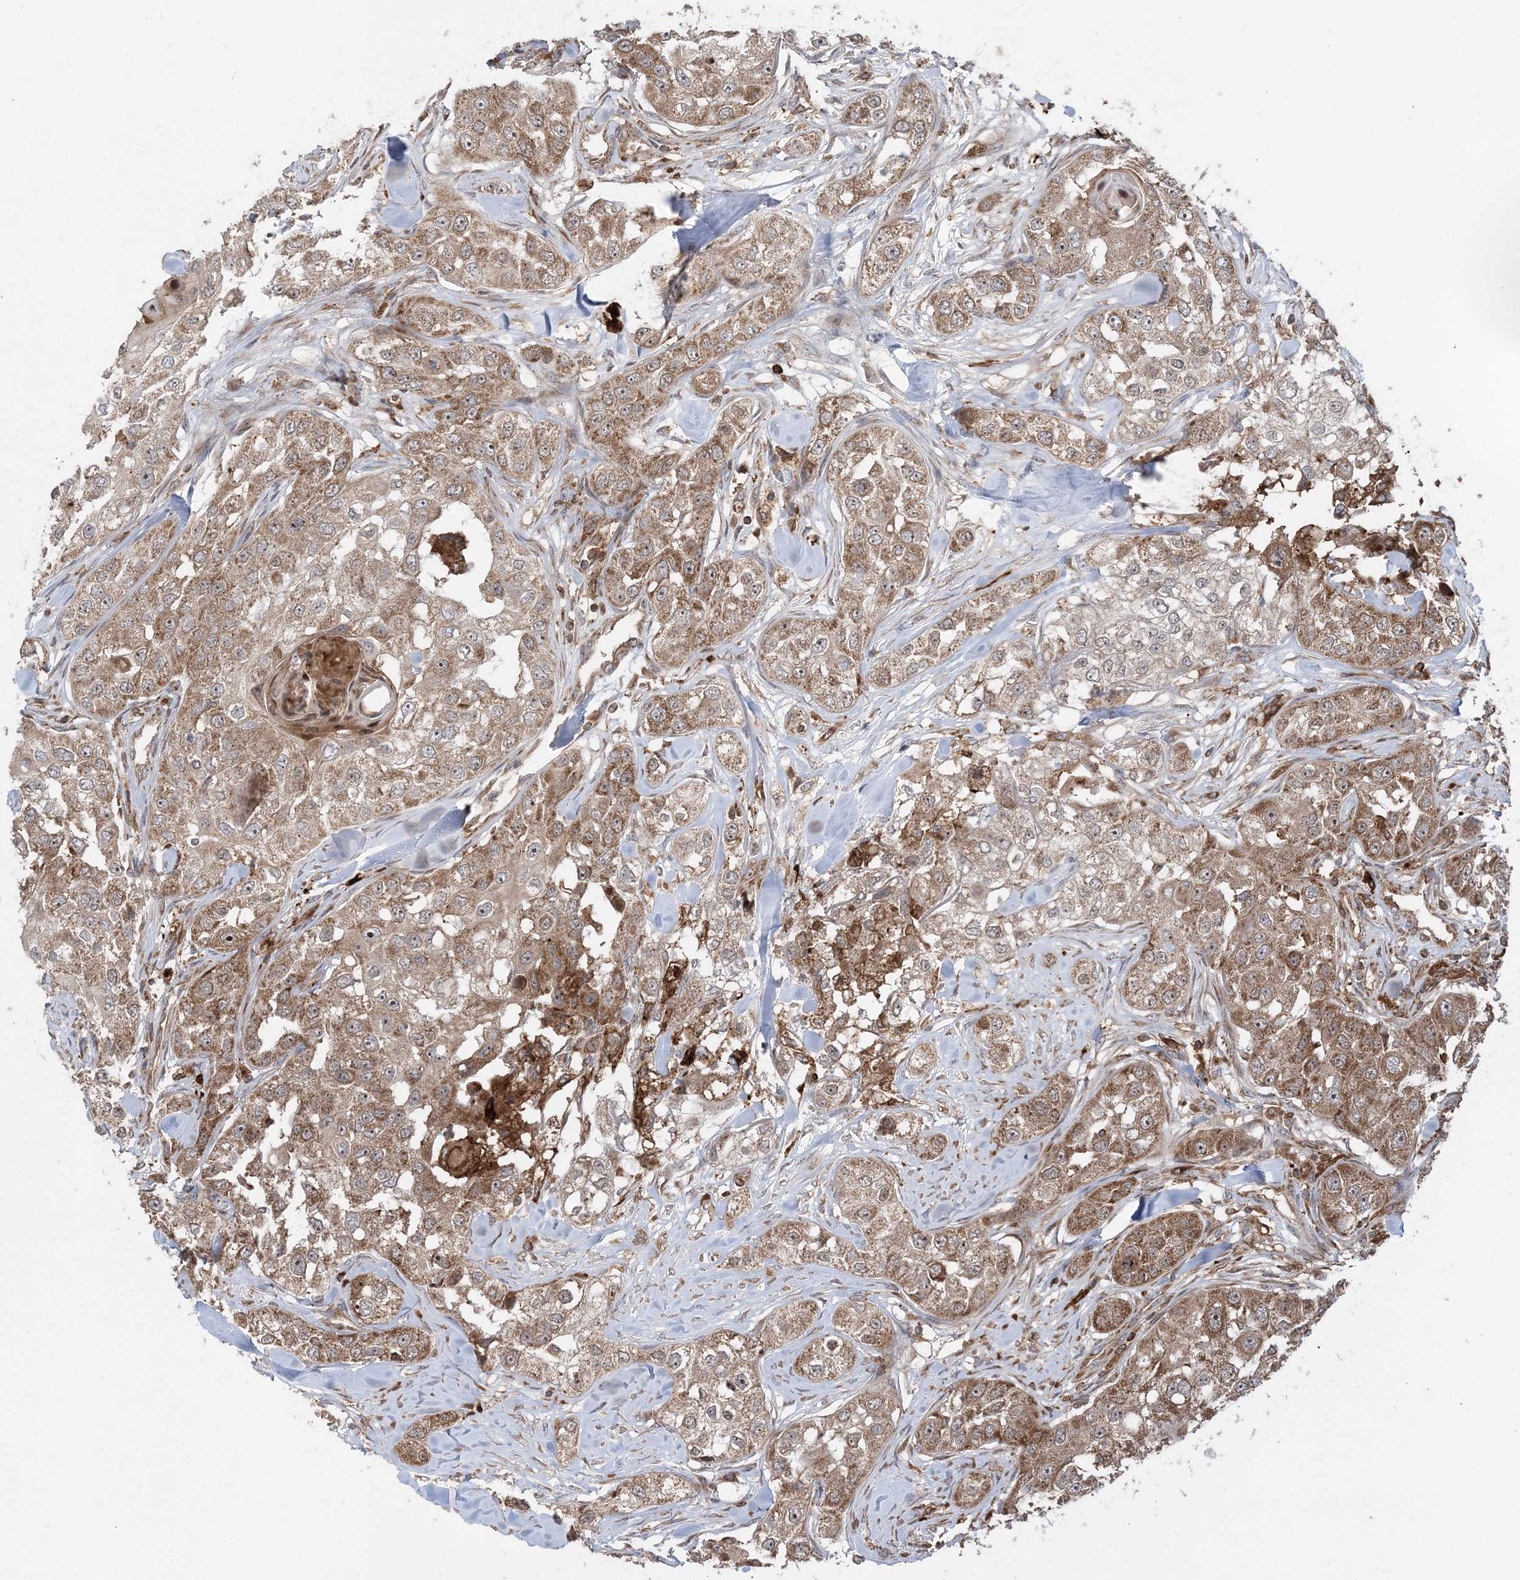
{"staining": {"intensity": "moderate", "quantity": ">75%", "location": "cytoplasmic/membranous"}, "tissue": "head and neck cancer", "cell_type": "Tumor cells", "image_type": "cancer", "snomed": [{"axis": "morphology", "description": "Normal tissue, NOS"}, {"axis": "morphology", "description": "Squamous cell carcinoma, NOS"}, {"axis": "topography", "description": "Skeletal muscle"}, {"axis": "topography", "description": "Head-Neck"}], "caption": "This is a photomicrograph of immunohistochemistry staining of head and neck cancer, which shows moderate expression in the cytoplasmic/membranous of tumor cells.", "gene": "LRPPRC", "patient": {"sex": "male", "age": 51}}